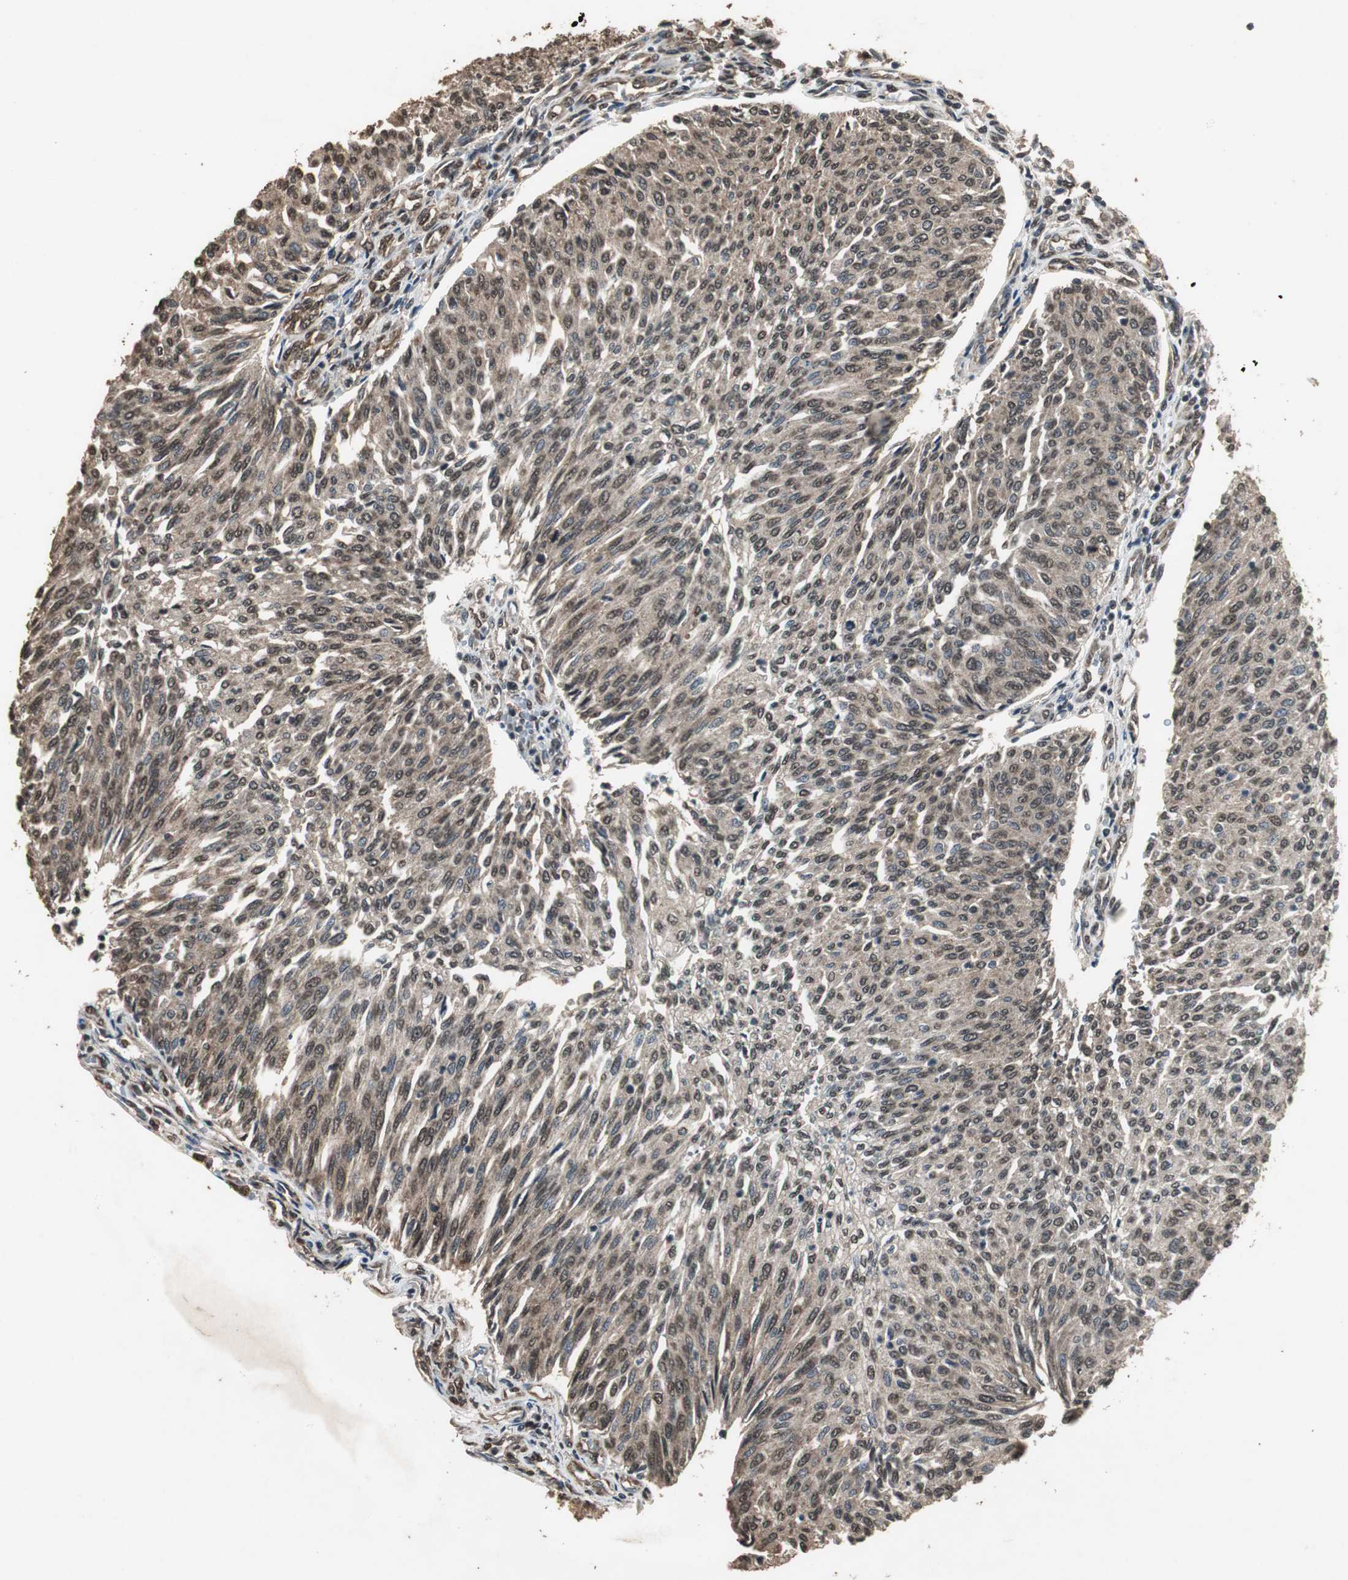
{"staining": {"intensity": "moderate", "quantity": ">75%", "location": "cytoplasmic/membranous,nuclear"}, "tissue": "urothelial cancer", "cell_type": "Tumor cells", "image_type": "cancer", "snomed": [{"axis": "morphology", "description": "Urothelial carcinoma, Low grade"}, {"axis": "topography", "description": "Urinary bladder"}], "caption": "Immunohistochemical staining of human urothelial cancer exhibits medium levels of moderate cytoplasmic/membranous and nuclear positivity in approximately >75% of tumor cells. The protein is shown in brown color, while the nuclei are stained blue.", "gene": "PPP1R13B", "patient": {"sex": "female", "age": 79}}